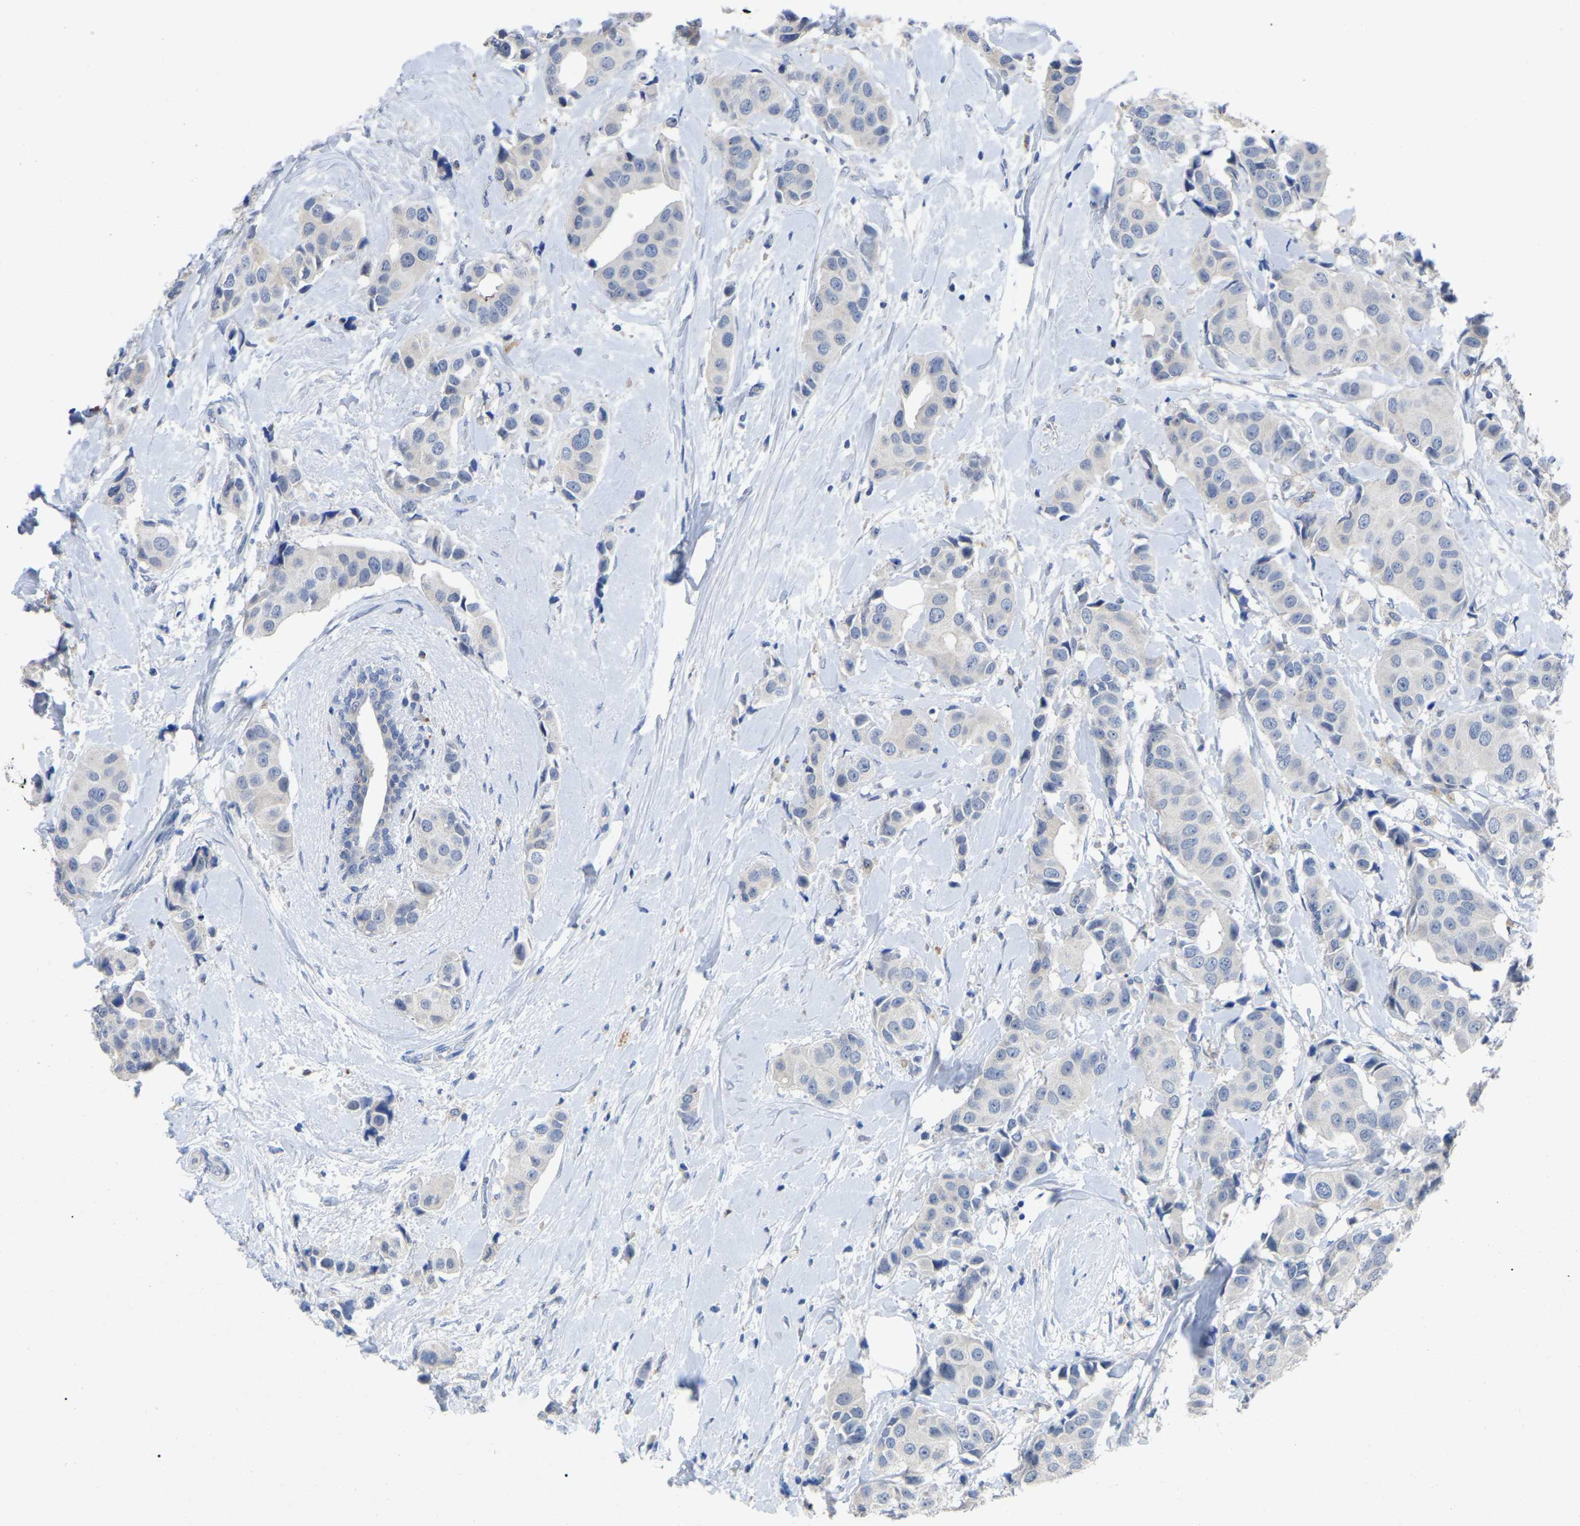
{"staining": {"intensity": "negative", "quantity": "none", "location": "none"}, "tissue": "breast cancer", "cell_type": "Tumor cells", "image_type": "cancer", "snomed": [{"axis": "morphology", "description": "Normal tissue, NOS"}, {"axis": "morphology", "description": "Duct carcinoma"}, {"axis": "topography", "description": "Breast"}], "caption": "A photomicrograph of human breast cancer (invasive ductal carcinoma) is negative for staining in tumor cells.", "gene": "SMPD2", "patient": {"sex": "female", "age": 39}}